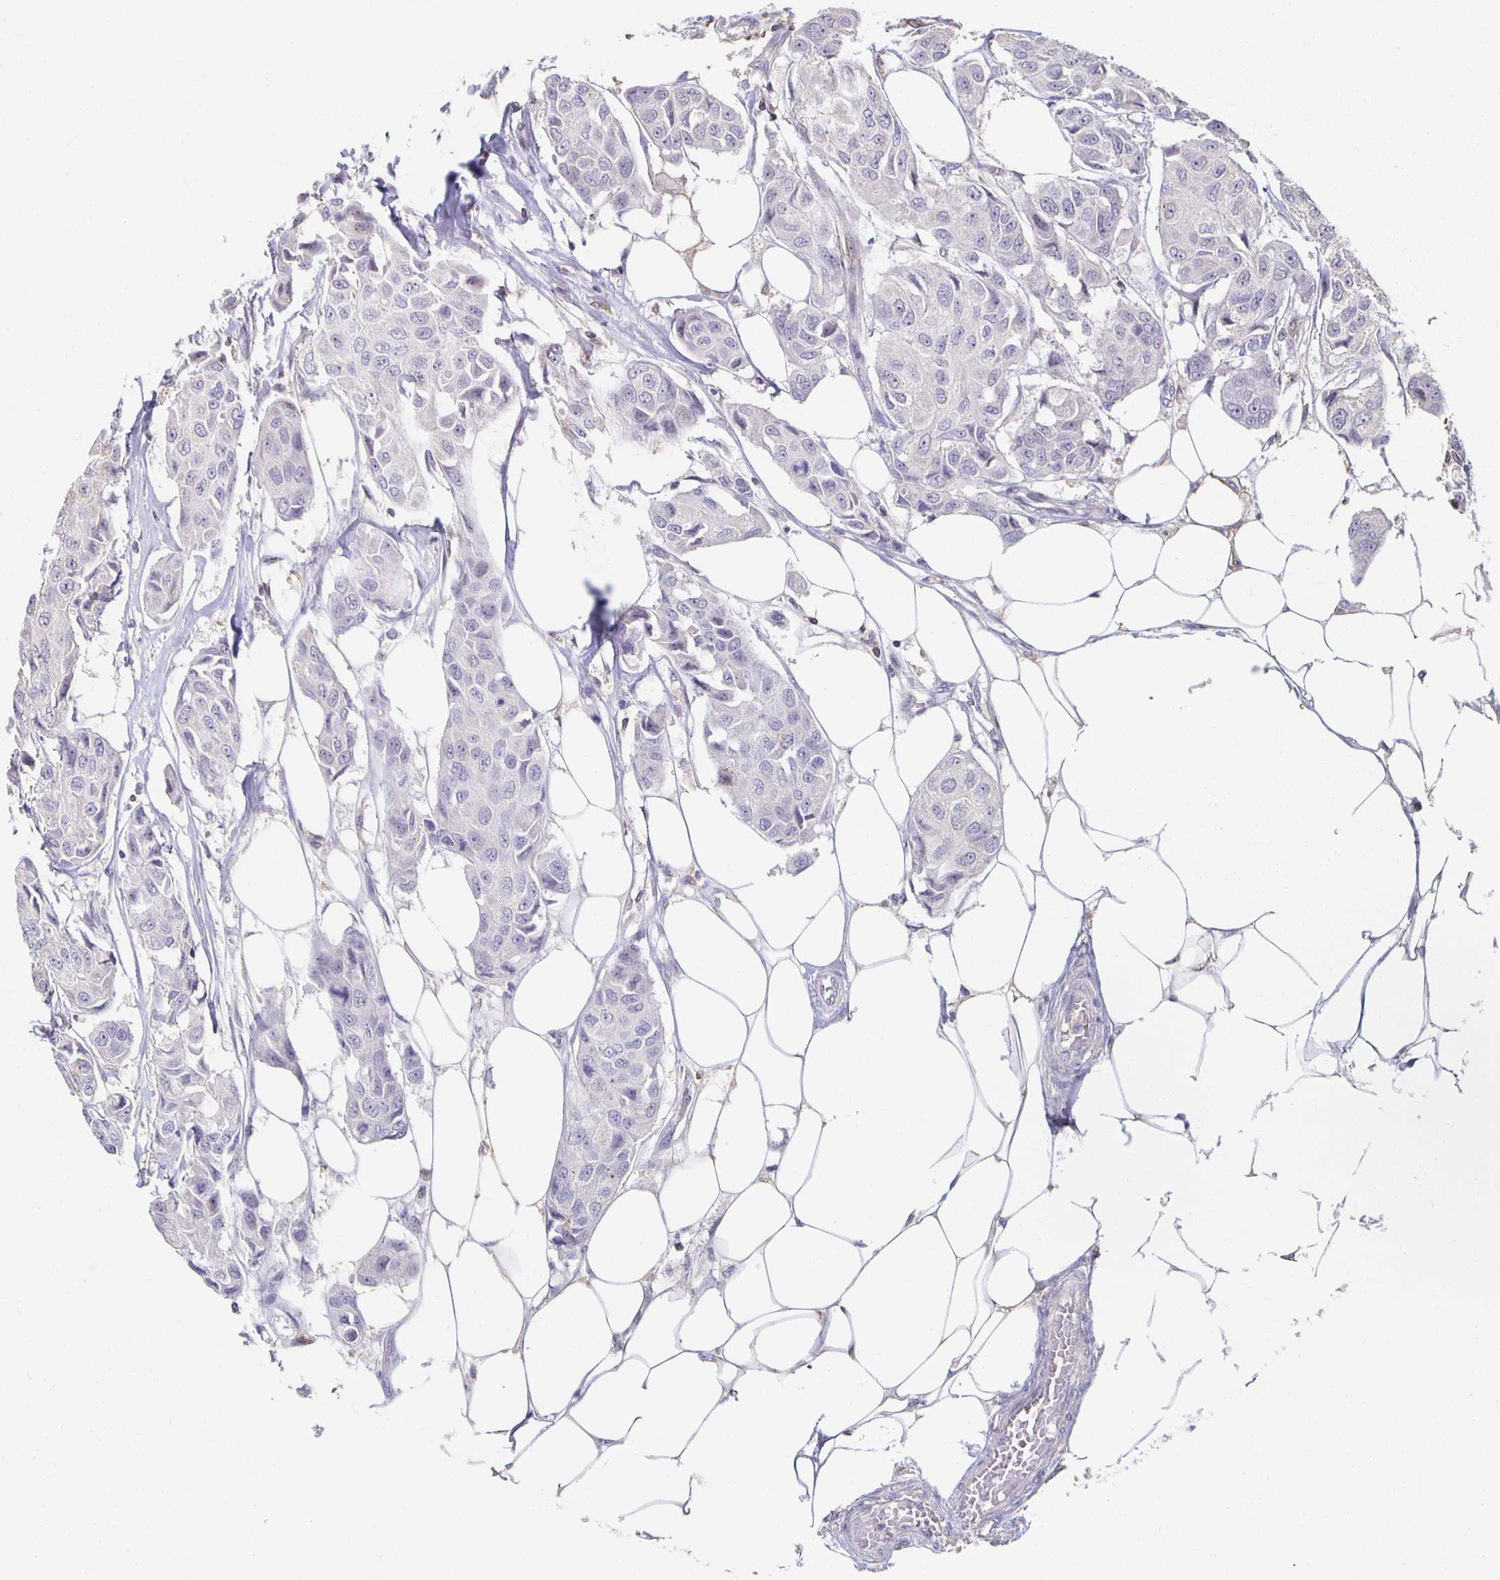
{"staining": {"intensity": "negative", "quantity": "none", "location": "none"}, "tissue": "breast cancer", "cell_type": "Tumor cells", "image_type": "cancer", "snomed": [{"axis": "morphology", "description": "Duct carcinoma"}, {"axis": "topography", "description": "Breast"}, {"axis": "topography", "description": "Lymph node"}], "caption": "The histopathology image displays no significant expression in tumor cells of breast intraductal carcinoma.", "gene": "ZNF692", "patient": {"sex": "female", "age": 80}}